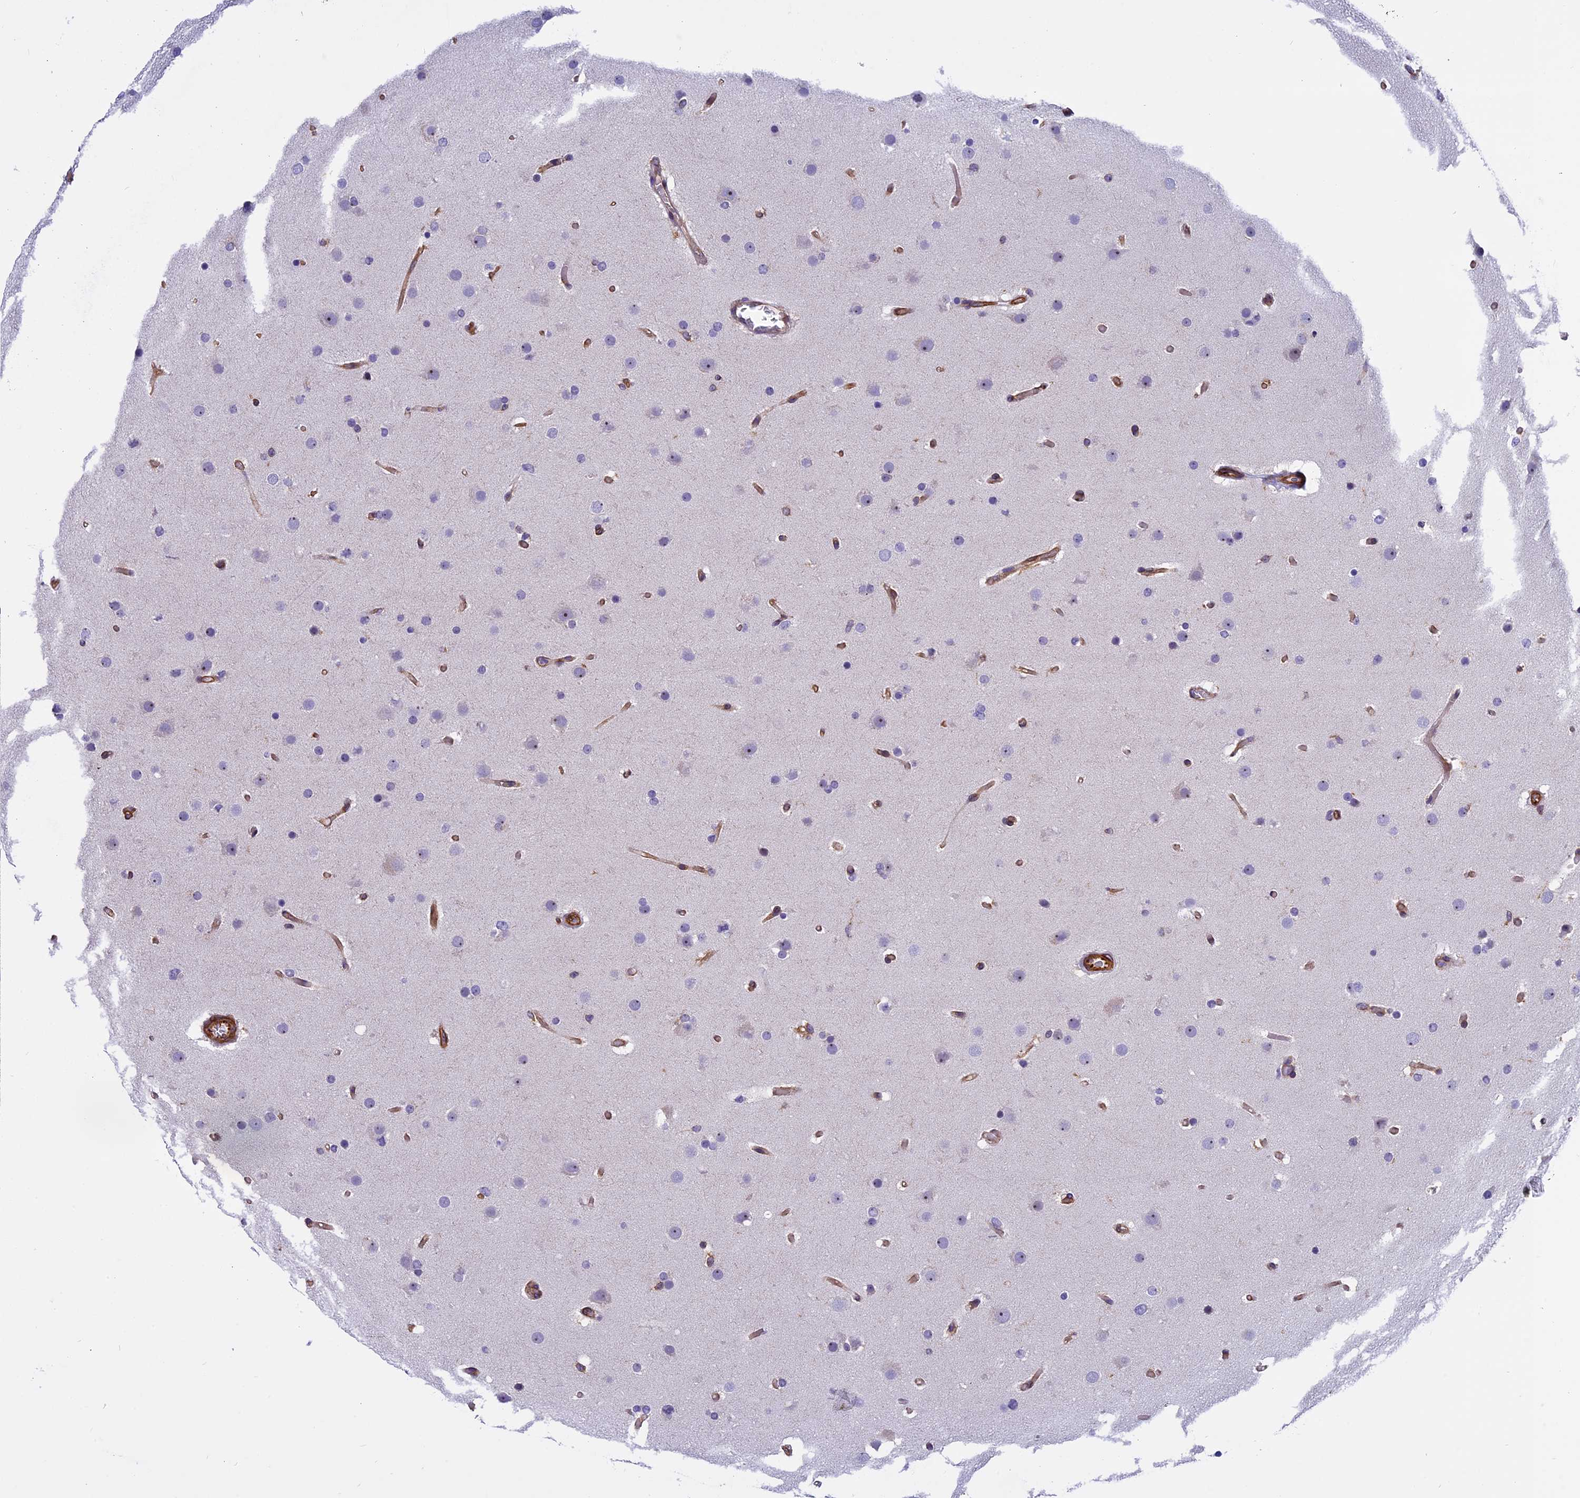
{"staining": {"intensity": "negative", "quantity": "none", "location": "none"}, "tissue": "glioma", "cell_type": "Tumor cells", "image_type": "cancer", "snomed": [{"axis": "morphology", "description": "Glioma, malignant, High grade"}, {"axis": "topography", "description": "Cerebral cortex"}], "caption": "Glioma was stained to show a protein in brown. There is no significant staining in tumor cells.", "gene": "EHBP1L1", "patient": {"sex": "female", "age": 36}}